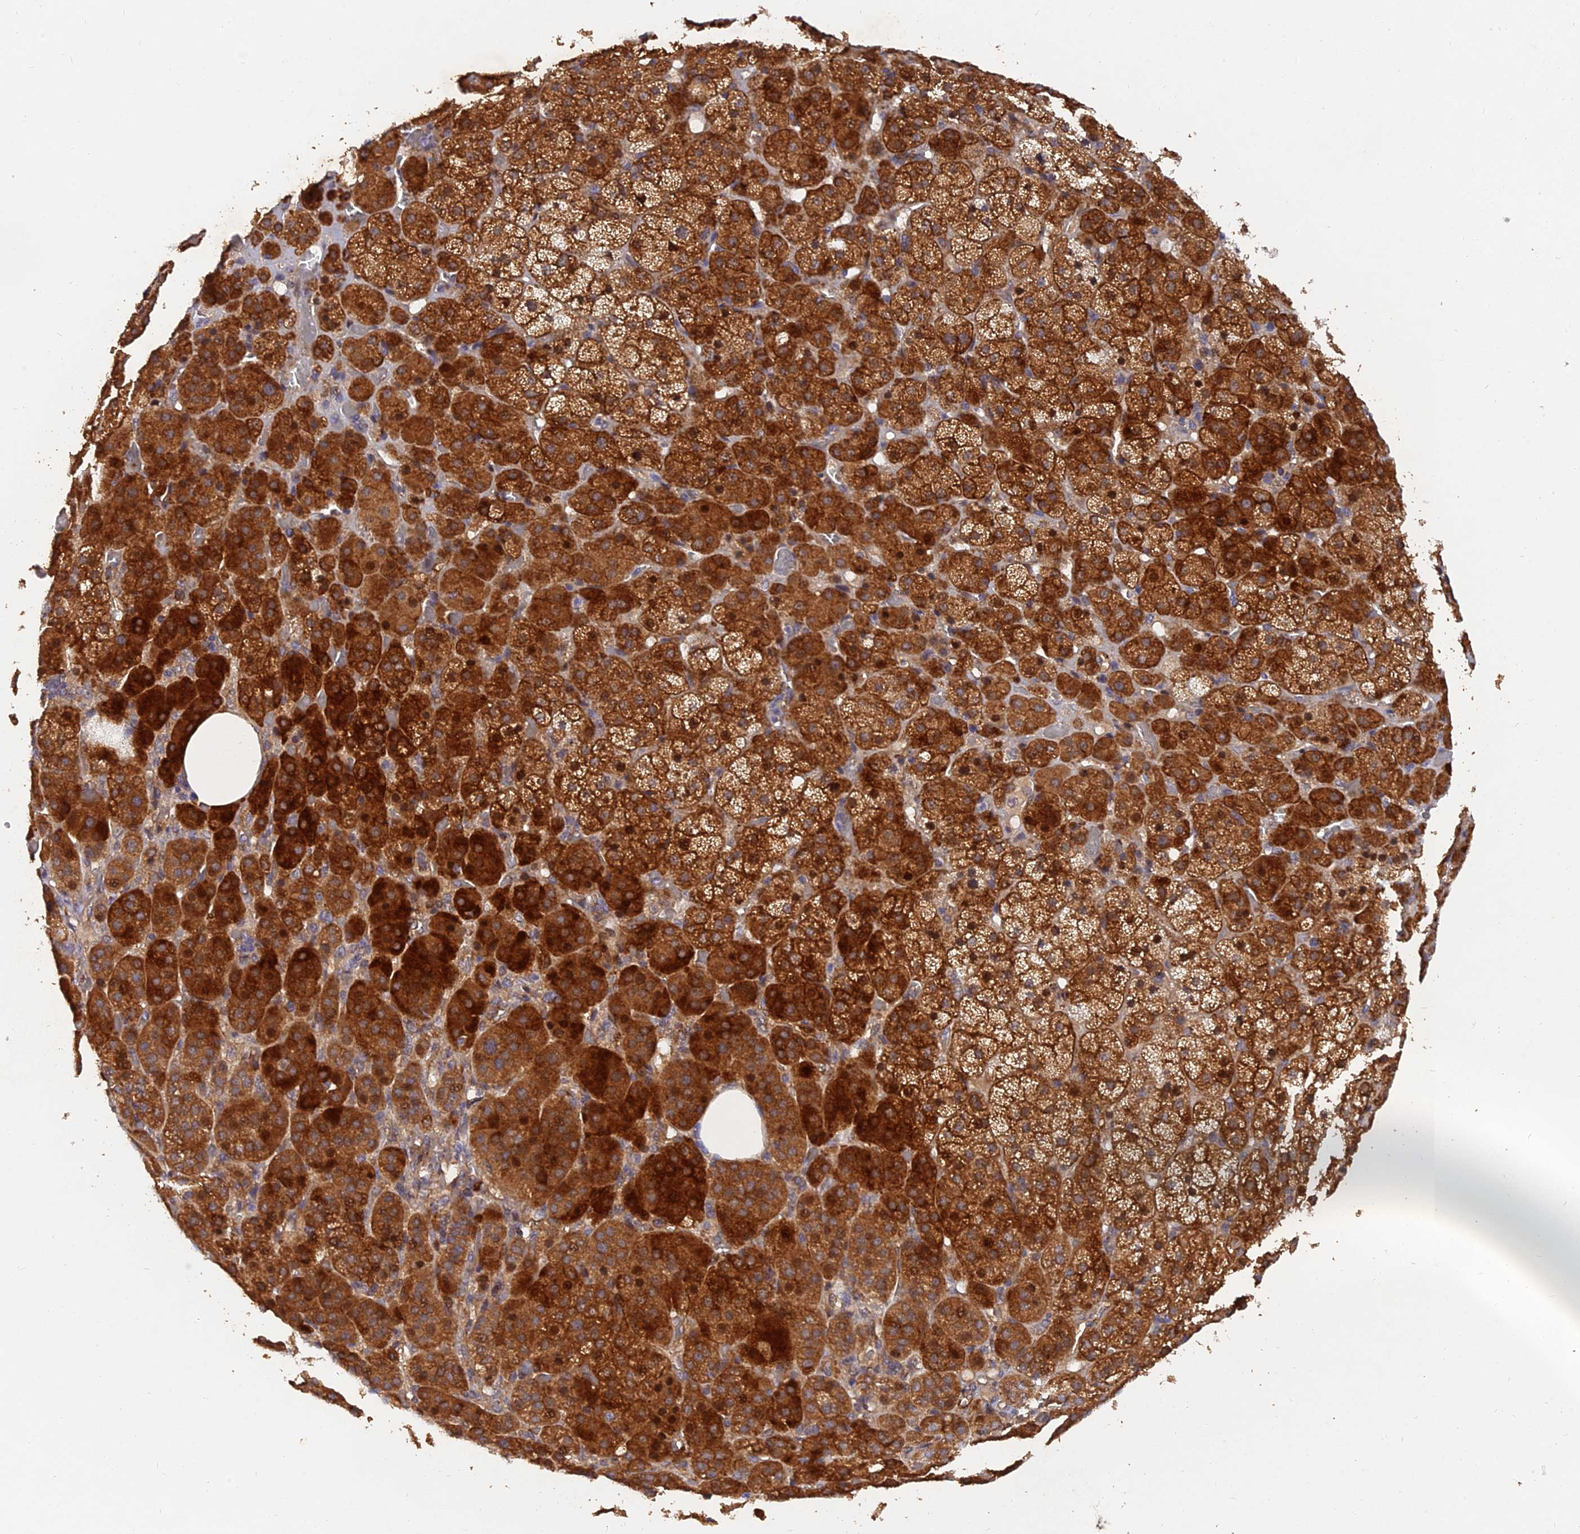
{"staining": {"intensity": "strong", "quantity": ">75%", "location": "cytoplasmic/membranous,nuclear"}, "tissue": "adrenal gland", "cell_type": "Glandular cells", "image_type": "normal", "snomed": [{"axis": "morphology", "description": "Normal tissue, NOS"}, {"axis": "topography", "description": "Adrenal gland"}], "caption": "Protein staining reveals strong cytoplasmic/membranous,nuclear expression in about >75% of glandular cells in normal adrenal gland.", "gene": "SLC38A11", "patient": {"sex": "male", "age": 57}}